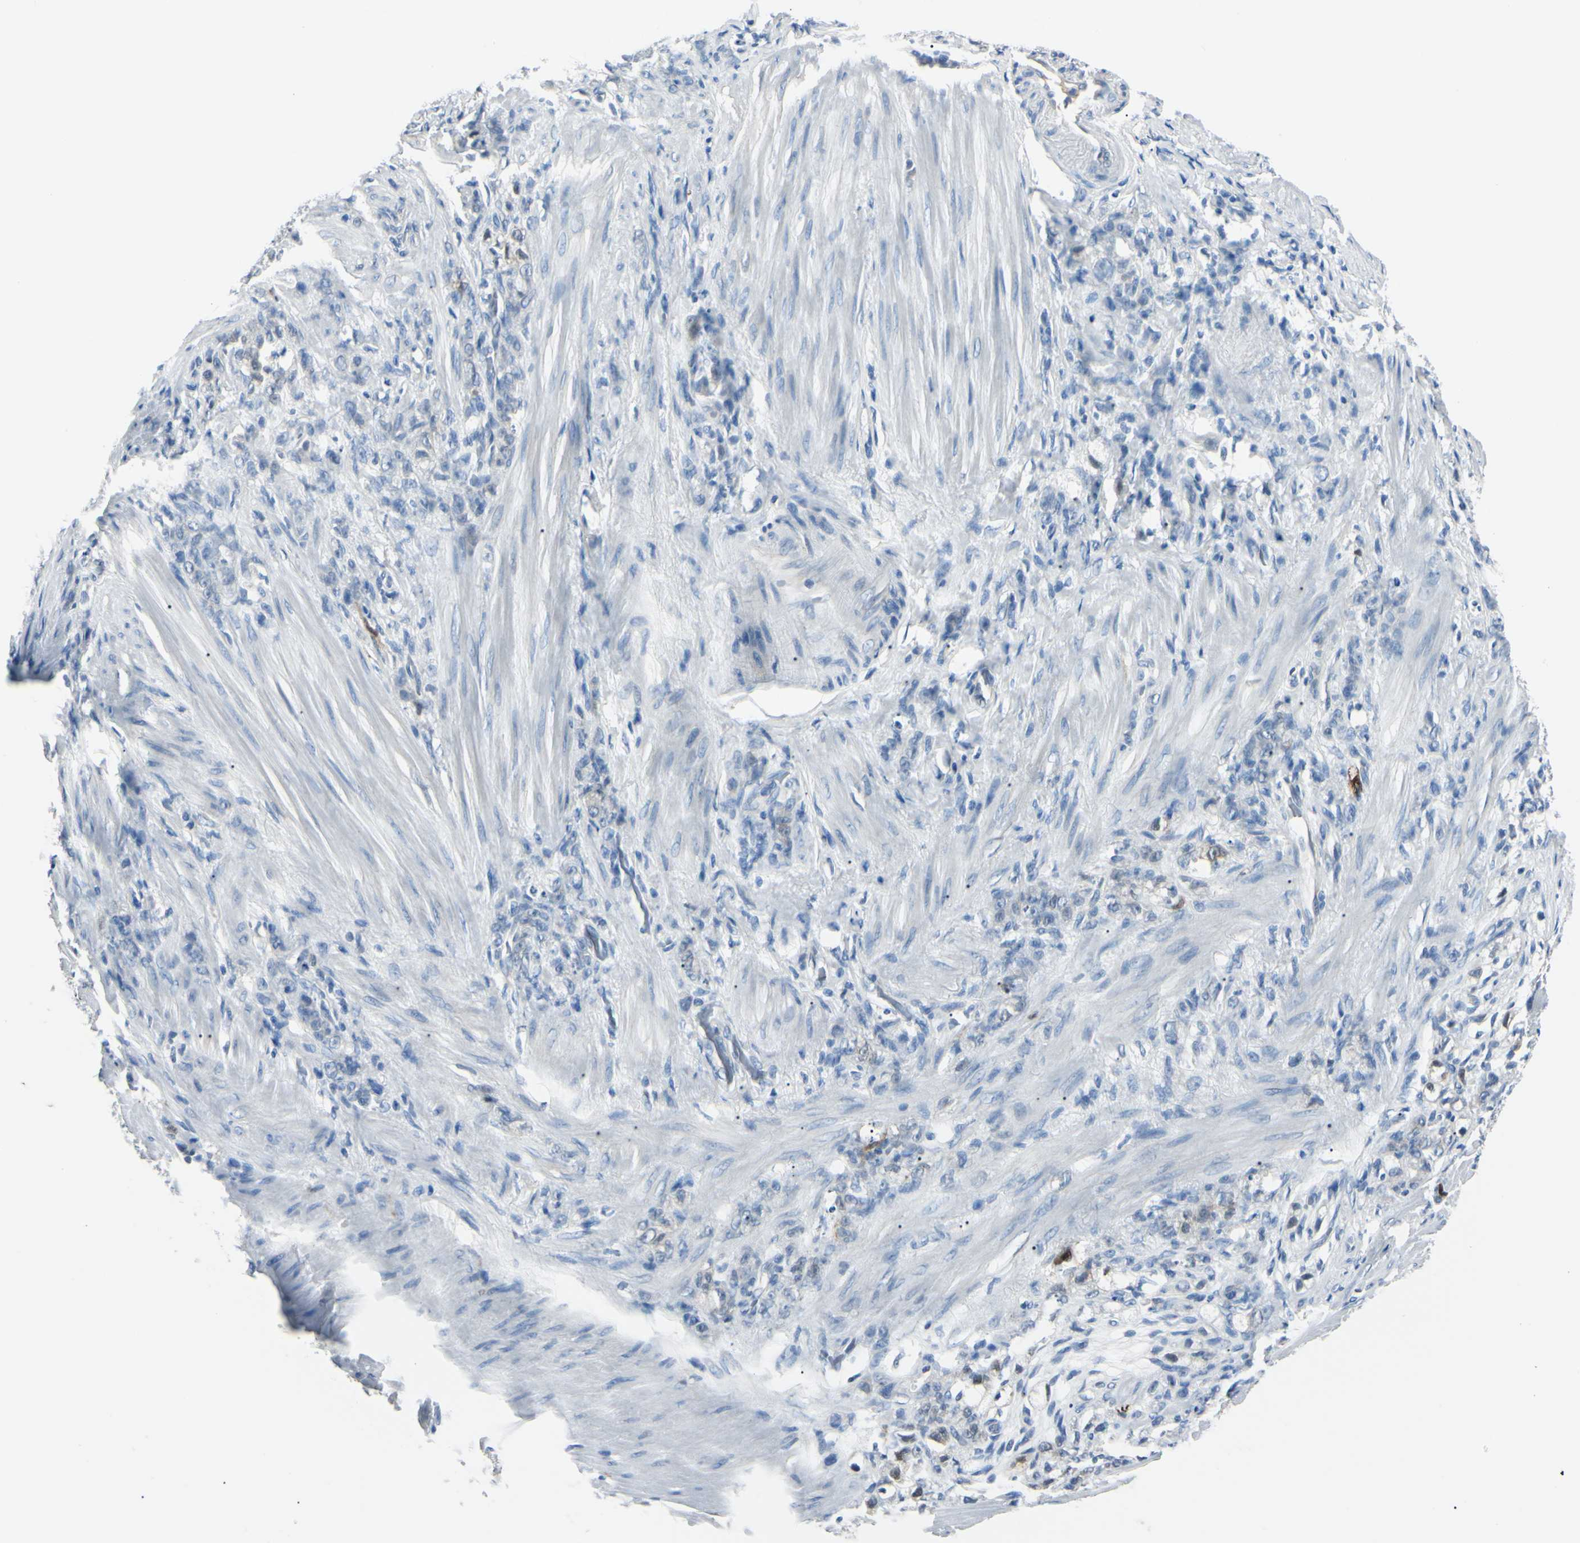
{"staining": {"intensity": "negative", "quantity": "none", "location": "none"}, "tissue": "stomach cancer", "cell_type": "Tumor cells", "image_type": "cancer", "snomed": [{"axis": "morphology", "description": "Adenocarcinoma, NOS"}, {"axis": "topography", "description": "Stomach"}], "caption": "A photomicrograph of adenocarcinoma (stomach) stained for a protein demonstrates no brown staining in tumor cells. Nuclei are stained in blue.", "gene": "CA2", "patient": {"sex": "male", "age": 82}}